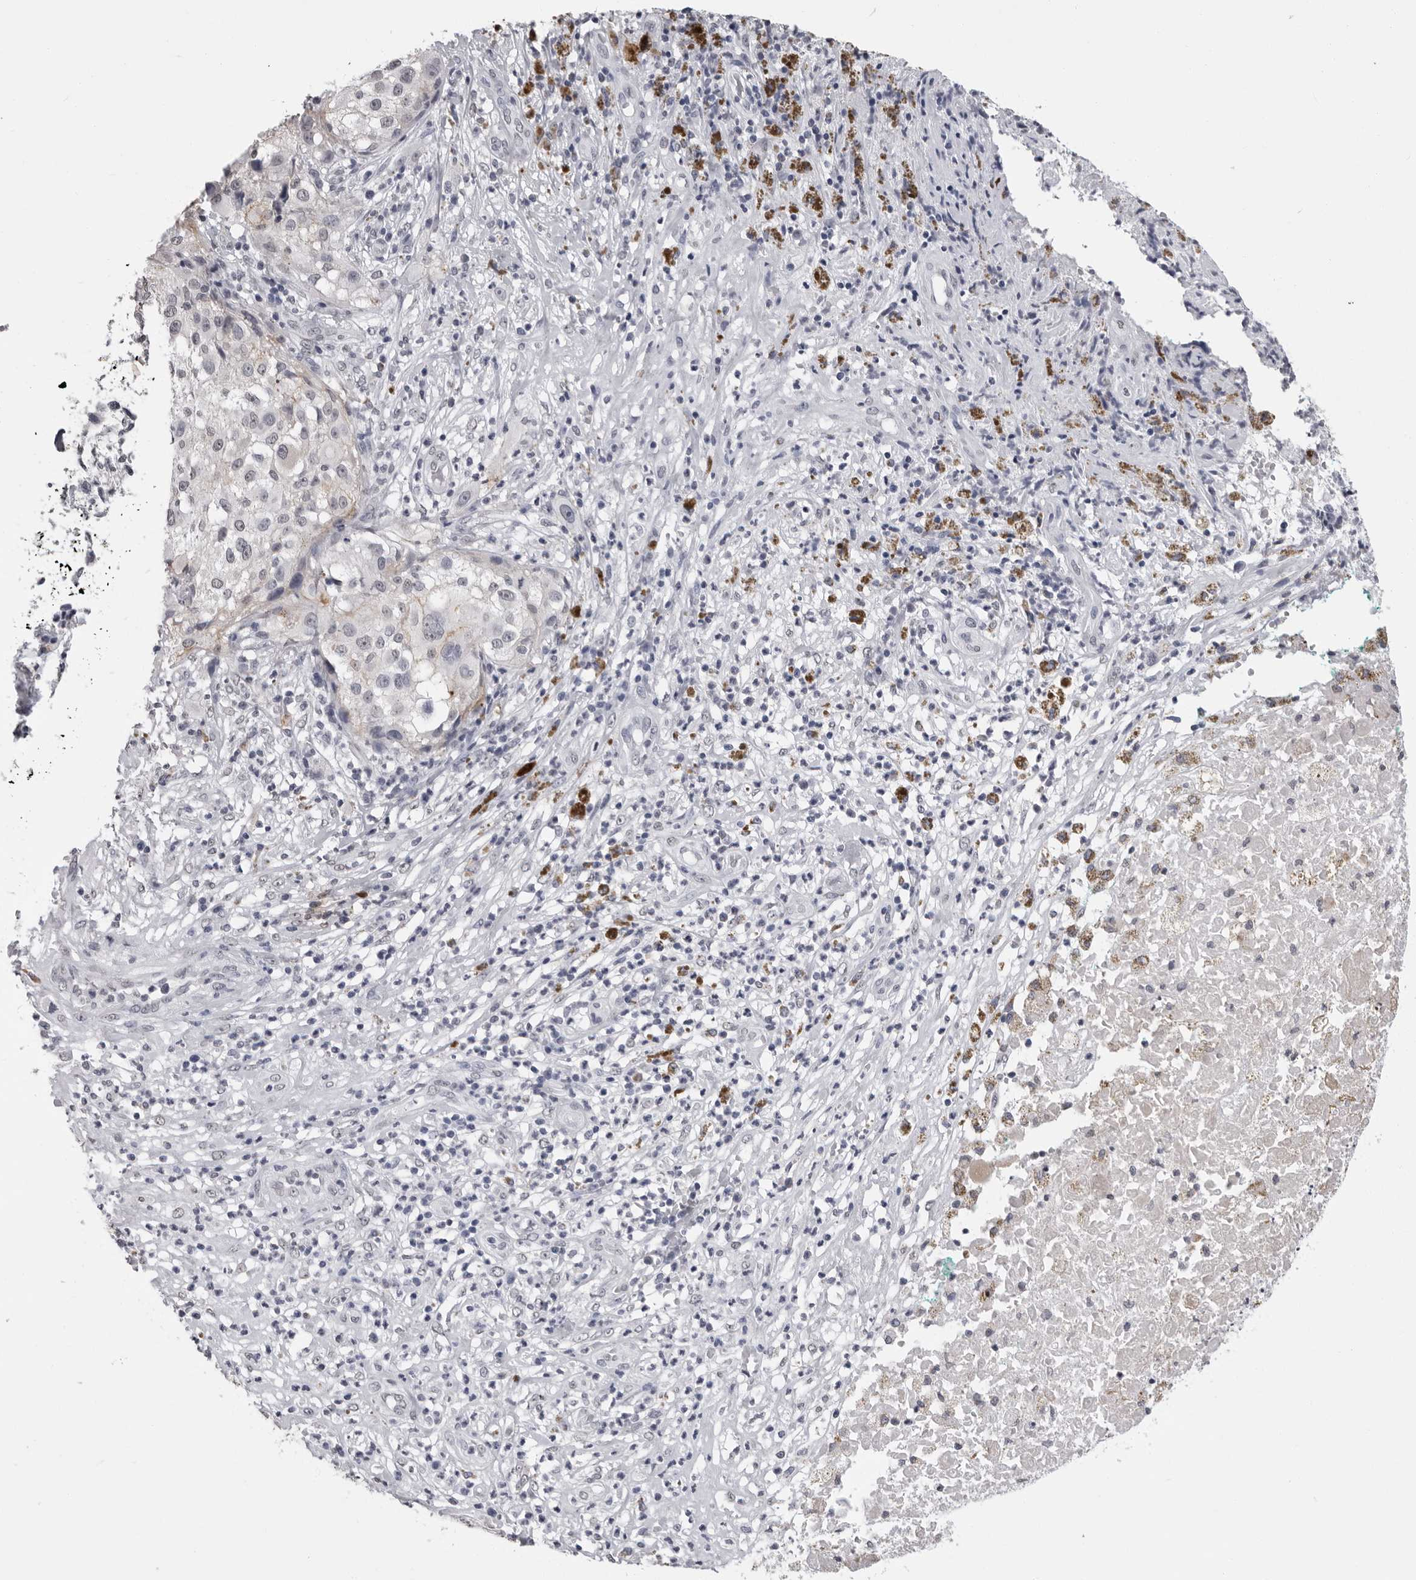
{"staining": {"intensity": "negative", "quantity": "none", "location": "none"}, "tissue": "melanoma", "cell_type": "Tumor cells", "image_type": "cancer", "snomed": [{"axis": "morphology", "description": "Necrosis, NOS"}, {"axis": "morphology", "description": "Malignant melanoma, NOS"}, {"axis": "topography", "description": "Skin"}], "caption": "Protein analysis of melanoma demonstrates no significant expression in tumor cells.", "gene": "HEPACAM", "patient": {"sex": "female", "age": 87}}